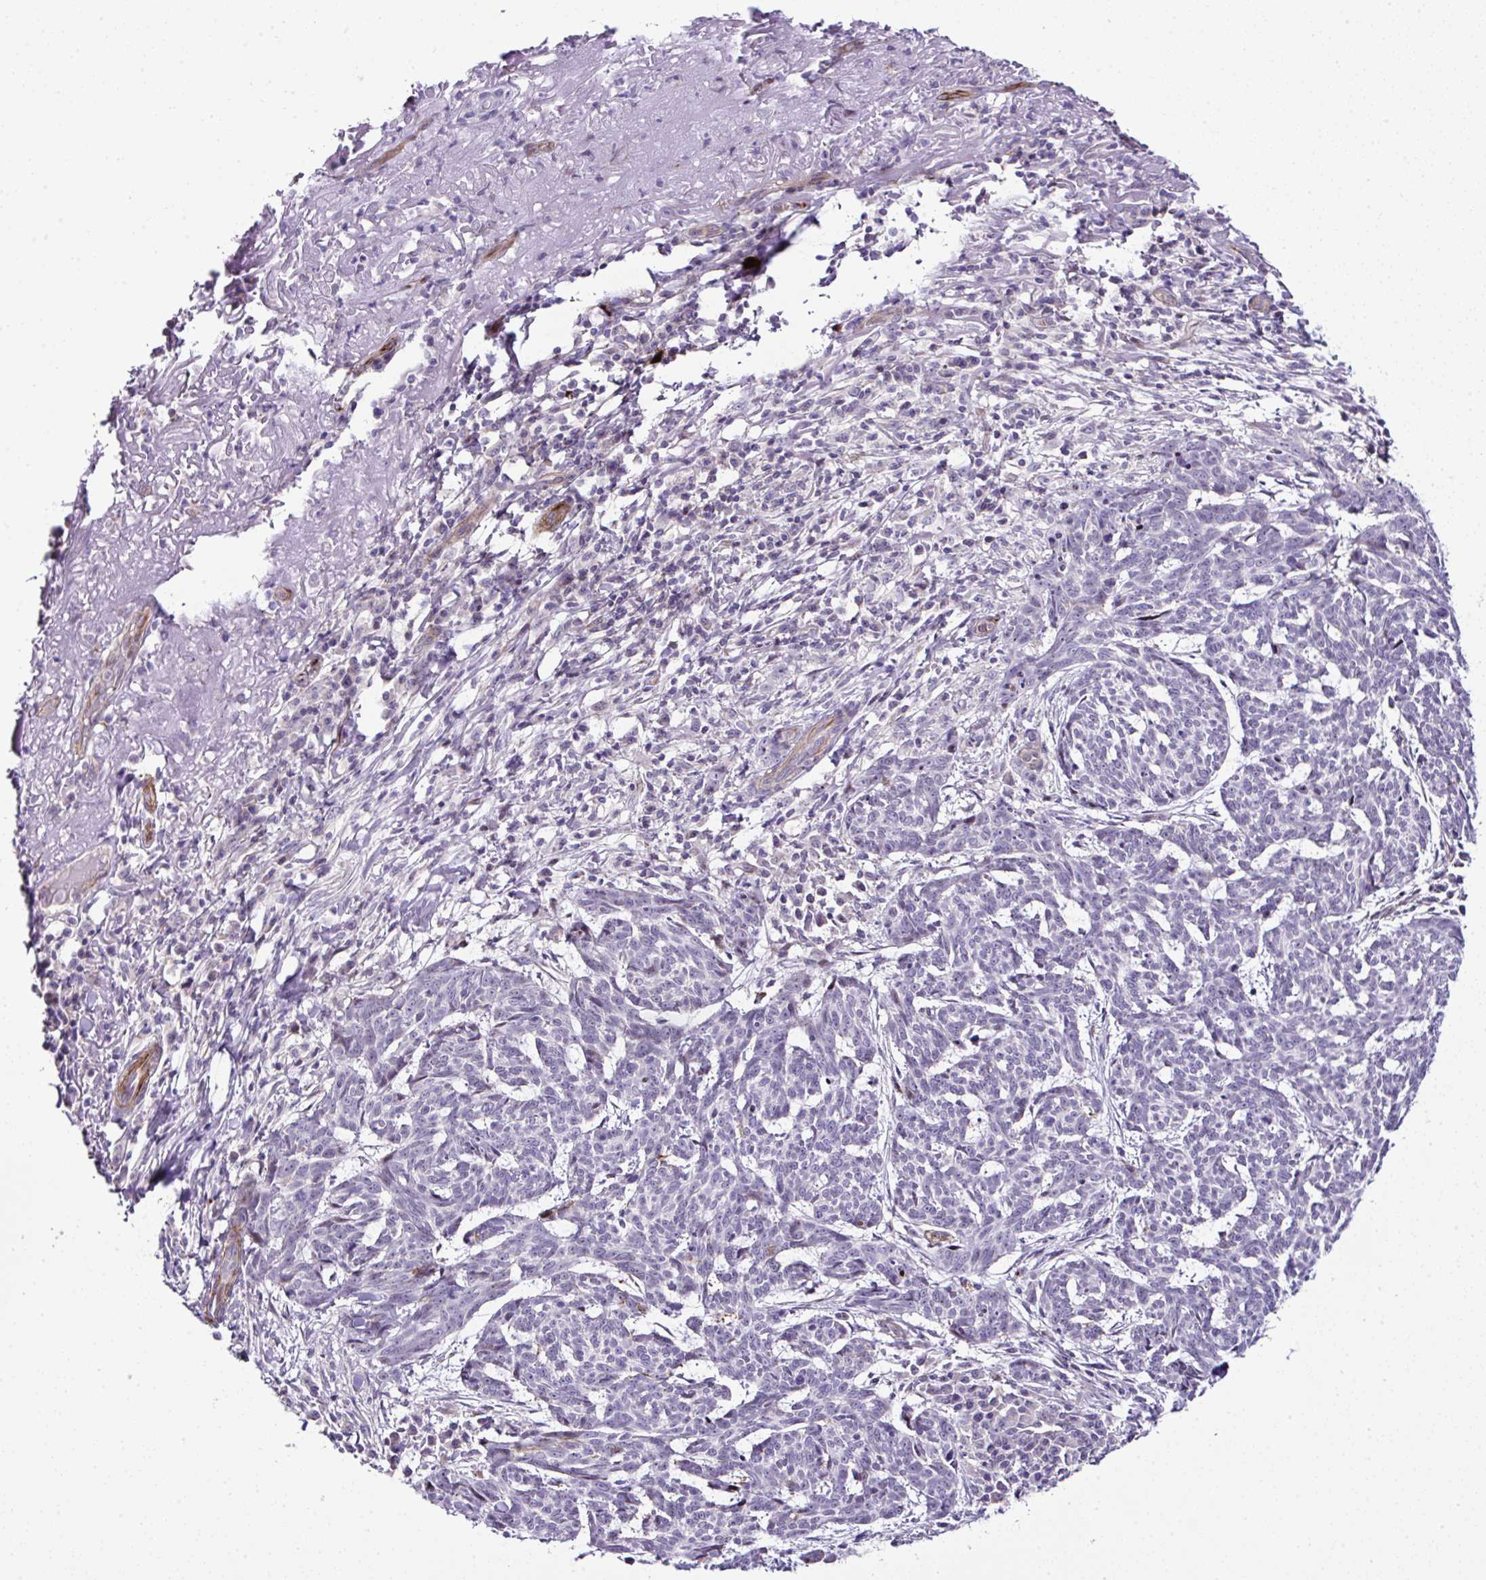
{"staining": {"intensity": "negative", "quantity": "none", "location": "none"}, "tissue": "skin cancer", "cell_type": "Tumor cells", "image_type": "cancer", "snomed": [{"axis": "morphology", "description": "Basal cell carcinoma"}, {"axis": "topography", "description": "Skin"}], "caption": "This is a image of IHC staining of basal cell carcinoma (skin), which shows no staining in tumor cells.", "gene": "FBXO34", "patient": {"sex": "female", "age": 93}}